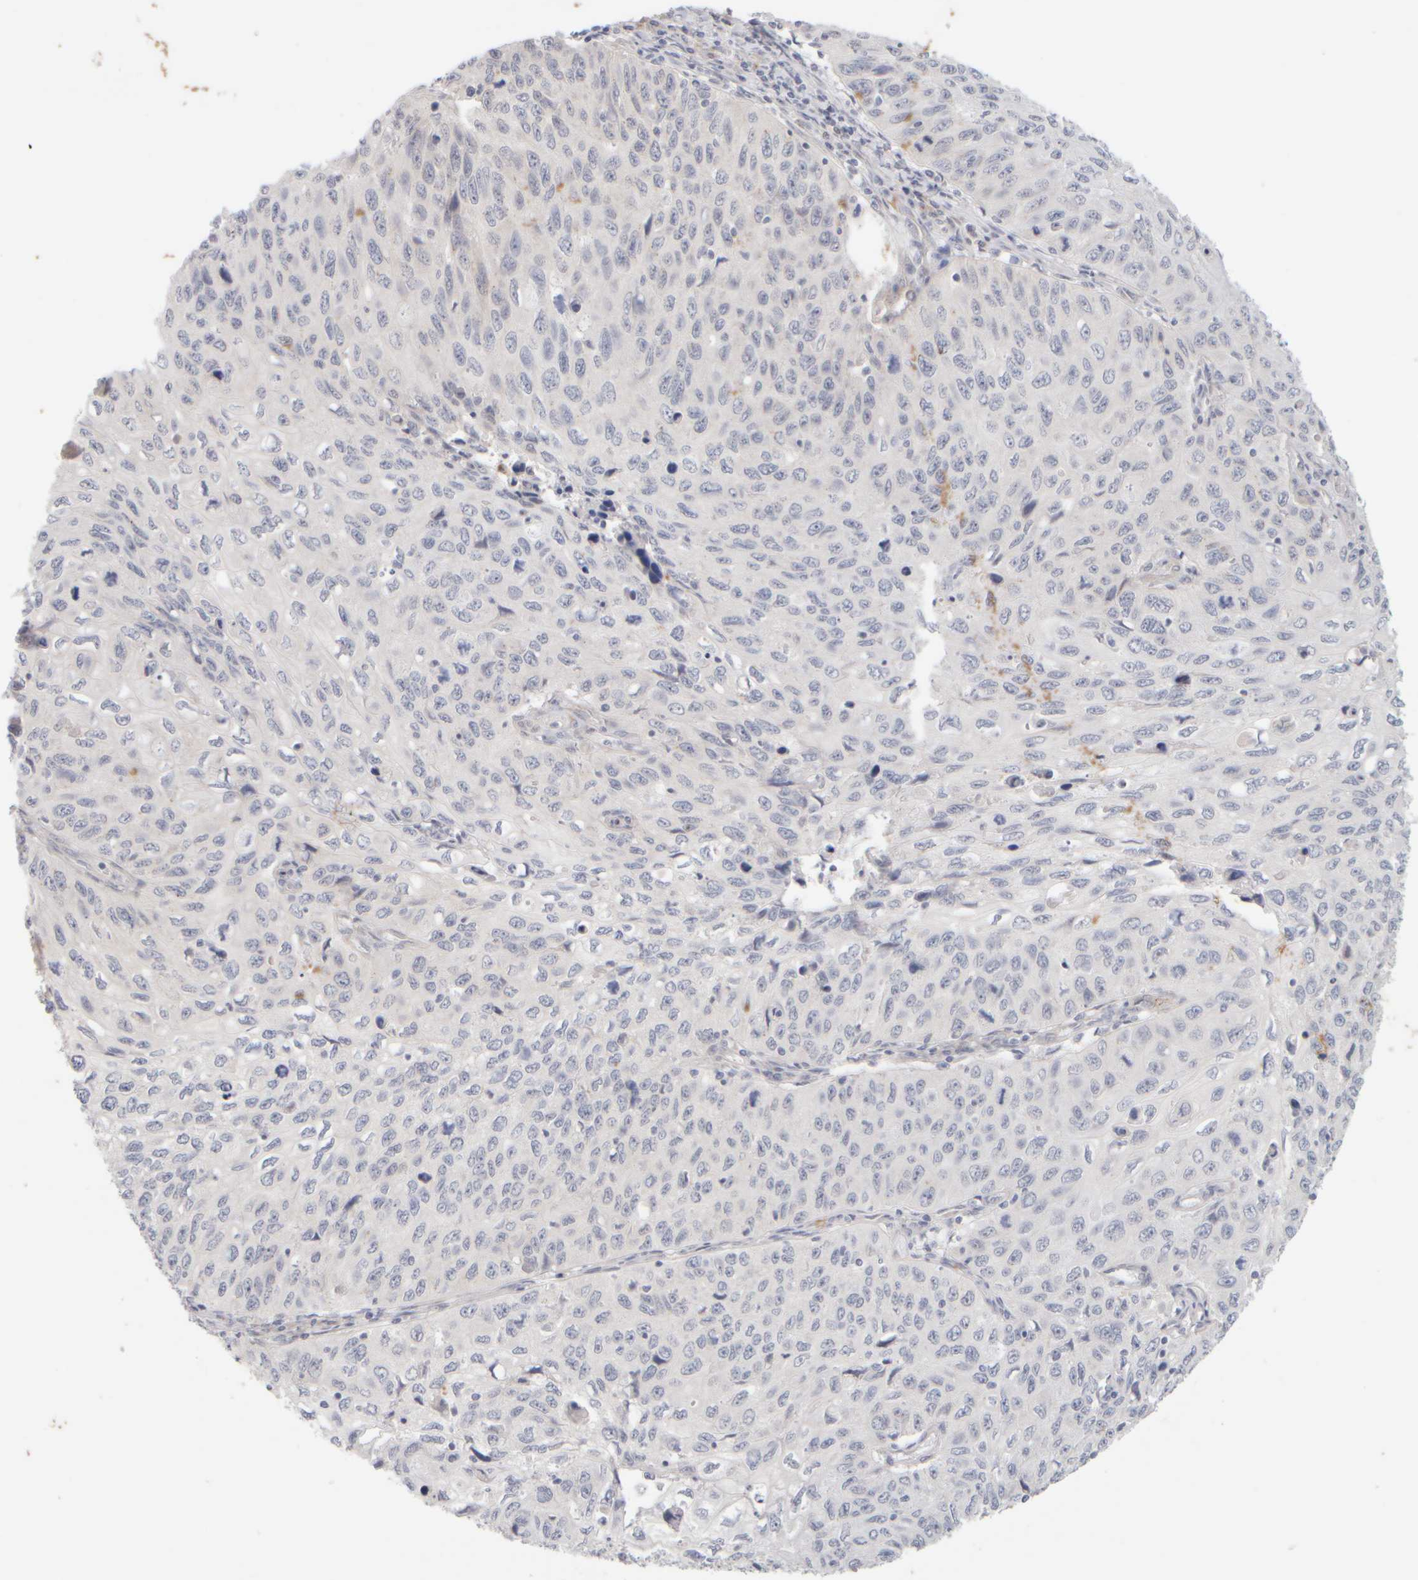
{"staining": {"intensity": "negative", "quantity": "none", "location": "none"}, "tissue": "cervical cancer", "cell_type": "Tumor cells", "image_type": "cancer", "snomed": [{"axis": "morphology", "description": "Squamous cell carcinoma, NOS"}, {"axis": "topography", "description": "Cervix"}], "caption": "Tumor cells are negative for brown protein staining in squamous cell carcinoma (cervical).", "gene": "GOPC", "patient": {"sex": "female", "age": 53}}